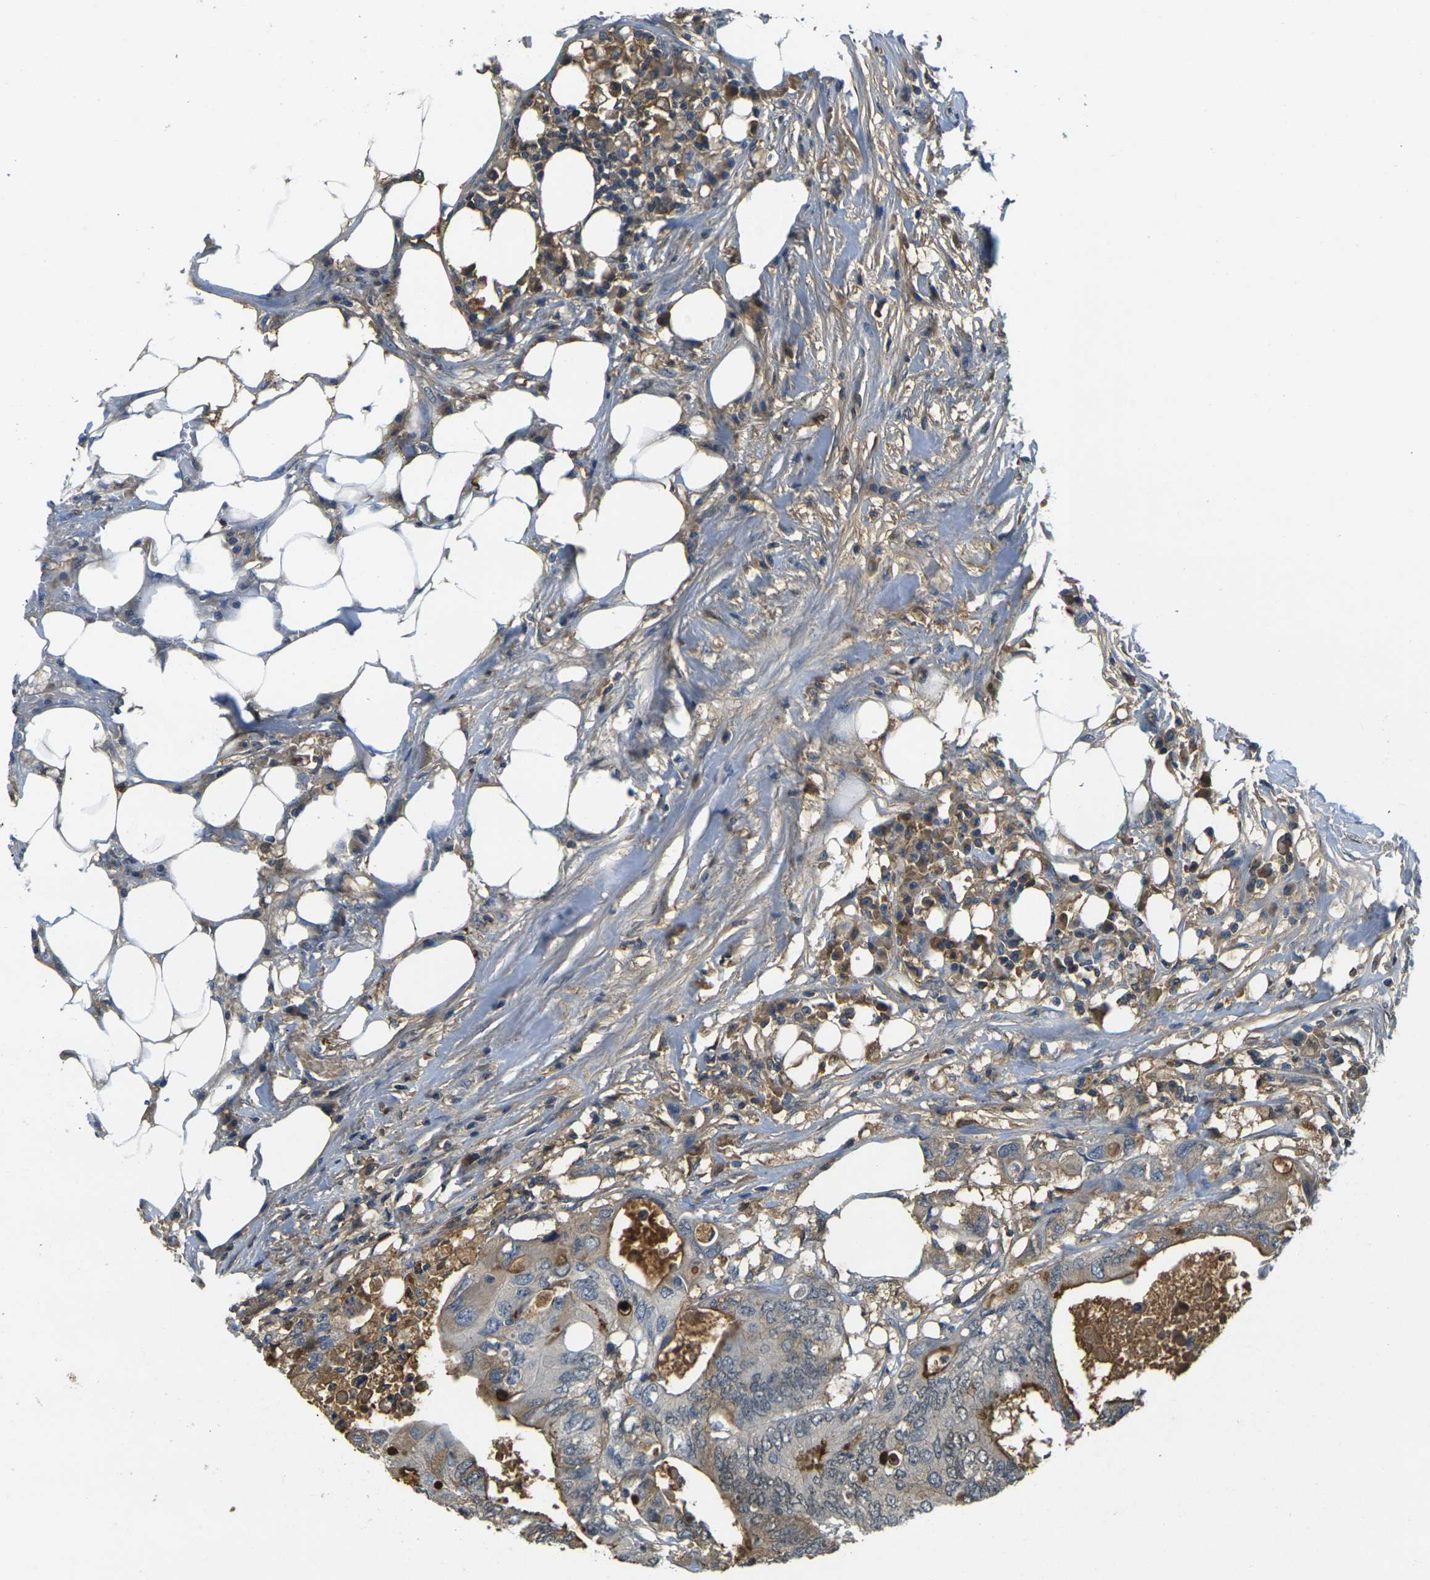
{"staining": {"intensity": "moderate", "quantity": "25%-75%", "location": "cytoplasmic/membranous"}, "tissue": "colorectal cancer", "cell_type": "Tumor cells", "image_type": "cancer", "snomed": [{"axis": "morphology", "description": "Adenocarcinoma, NOS"}, {"axis": "topography", "description": "Colon"}], "caption": "Immunohistochemical staining of human colorectal cancer shows moderate cytoplasmic/membranous protein expression in about 25%-75% of tumor cells.", "gene": "PLCD1", "patient": {"sex": "male", "age": 71}}